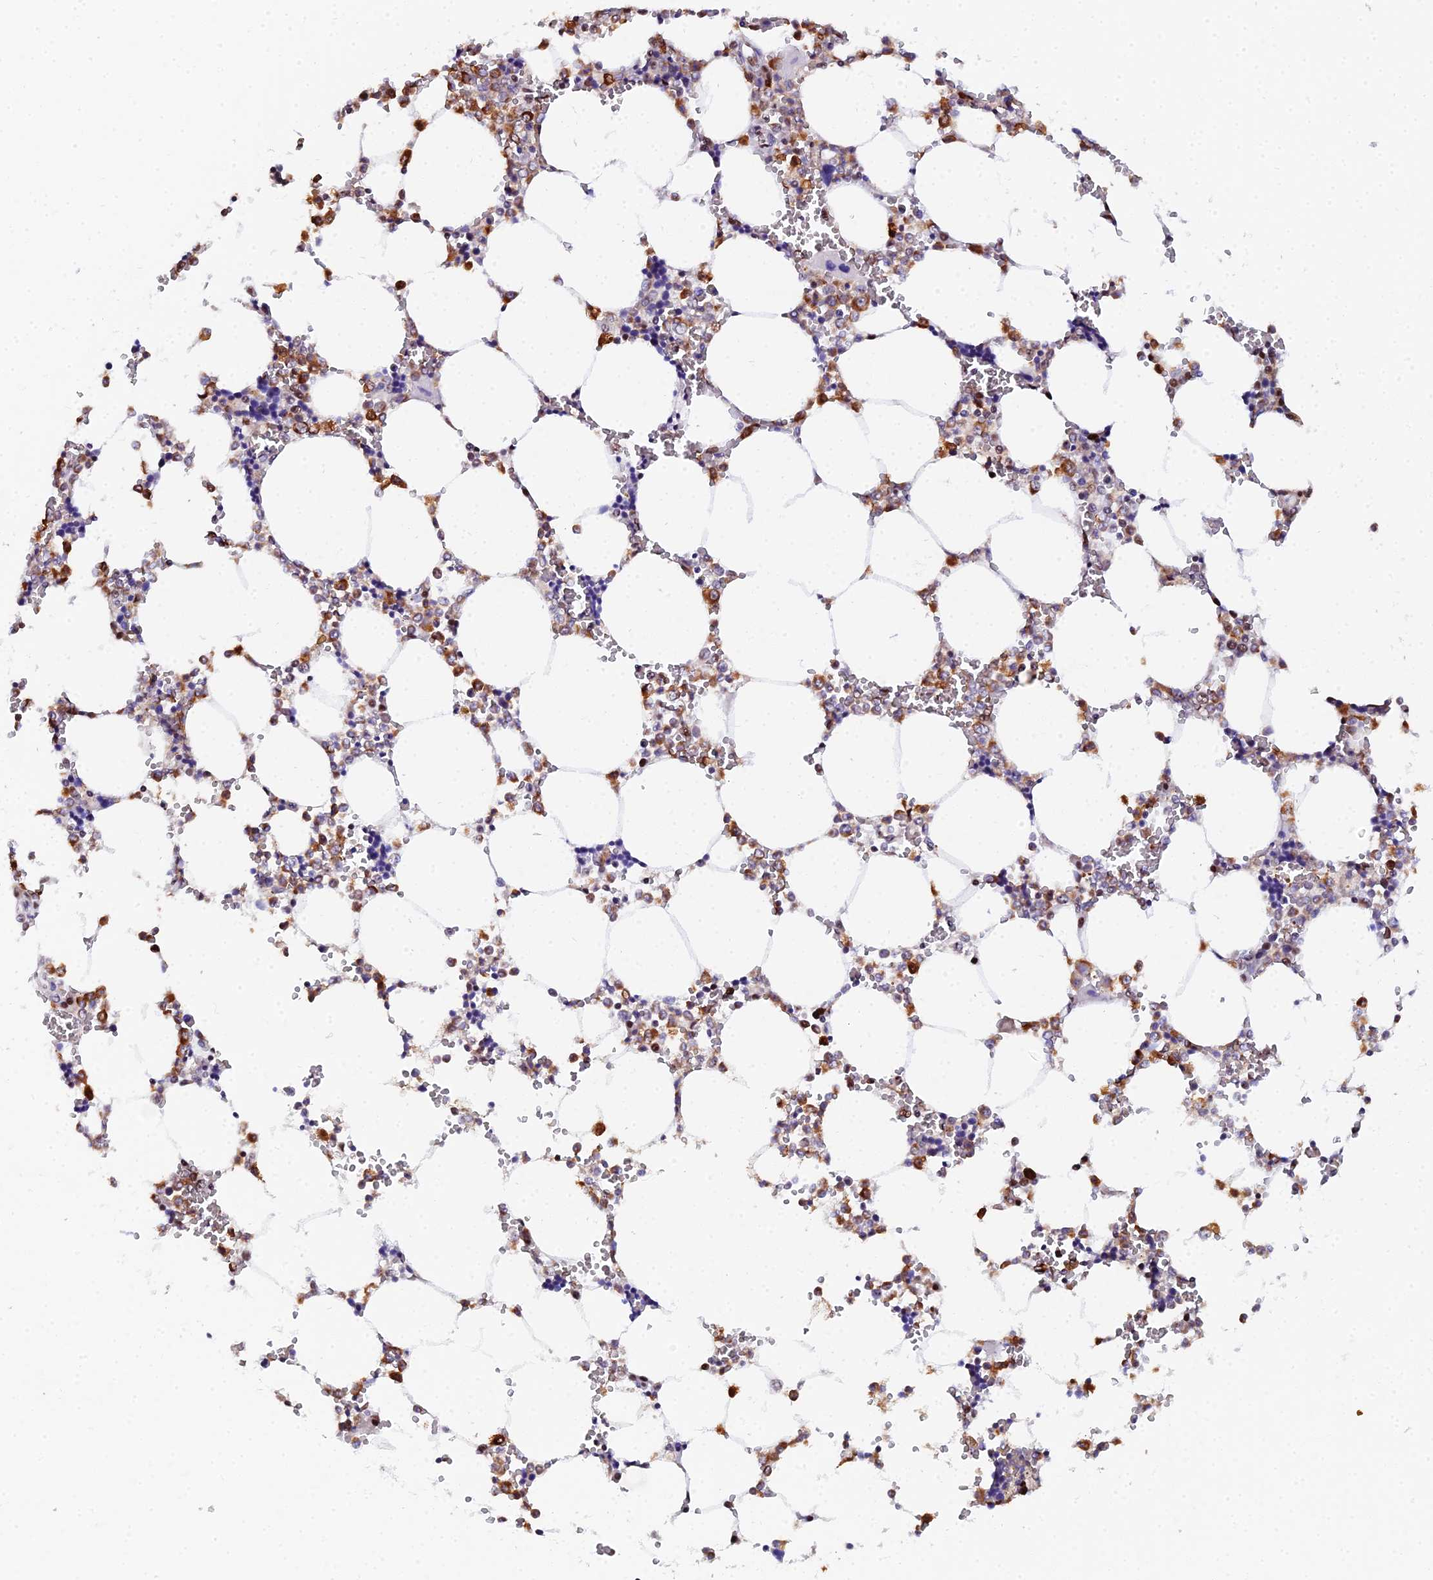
{"staining": {"intensity": "moderate", "quantity": "25%-75%", "location": "cytoplasmic/membranous,nuclear"}, "tissue": "bone marrow", "cell_type": "Hematopoietic cells", "image_type": "normal", "snomed": [{"axis": "morphology", "description": "Normal tissue, NOS"}, {"axis": "topography", "description": "Bone marrow"}], "caption": "Immunohistochemical staining of normal bone marrow exhibits 25%-75% levels of moderate cytoplasmic/membranous,nuclear protein positivity in approximately 25%-75% of hematopoietic cells. (IHC, brightfield microscopy, high magnification).", "gene": "TIFA", "patient": {"sex": "male", "age": 64}}